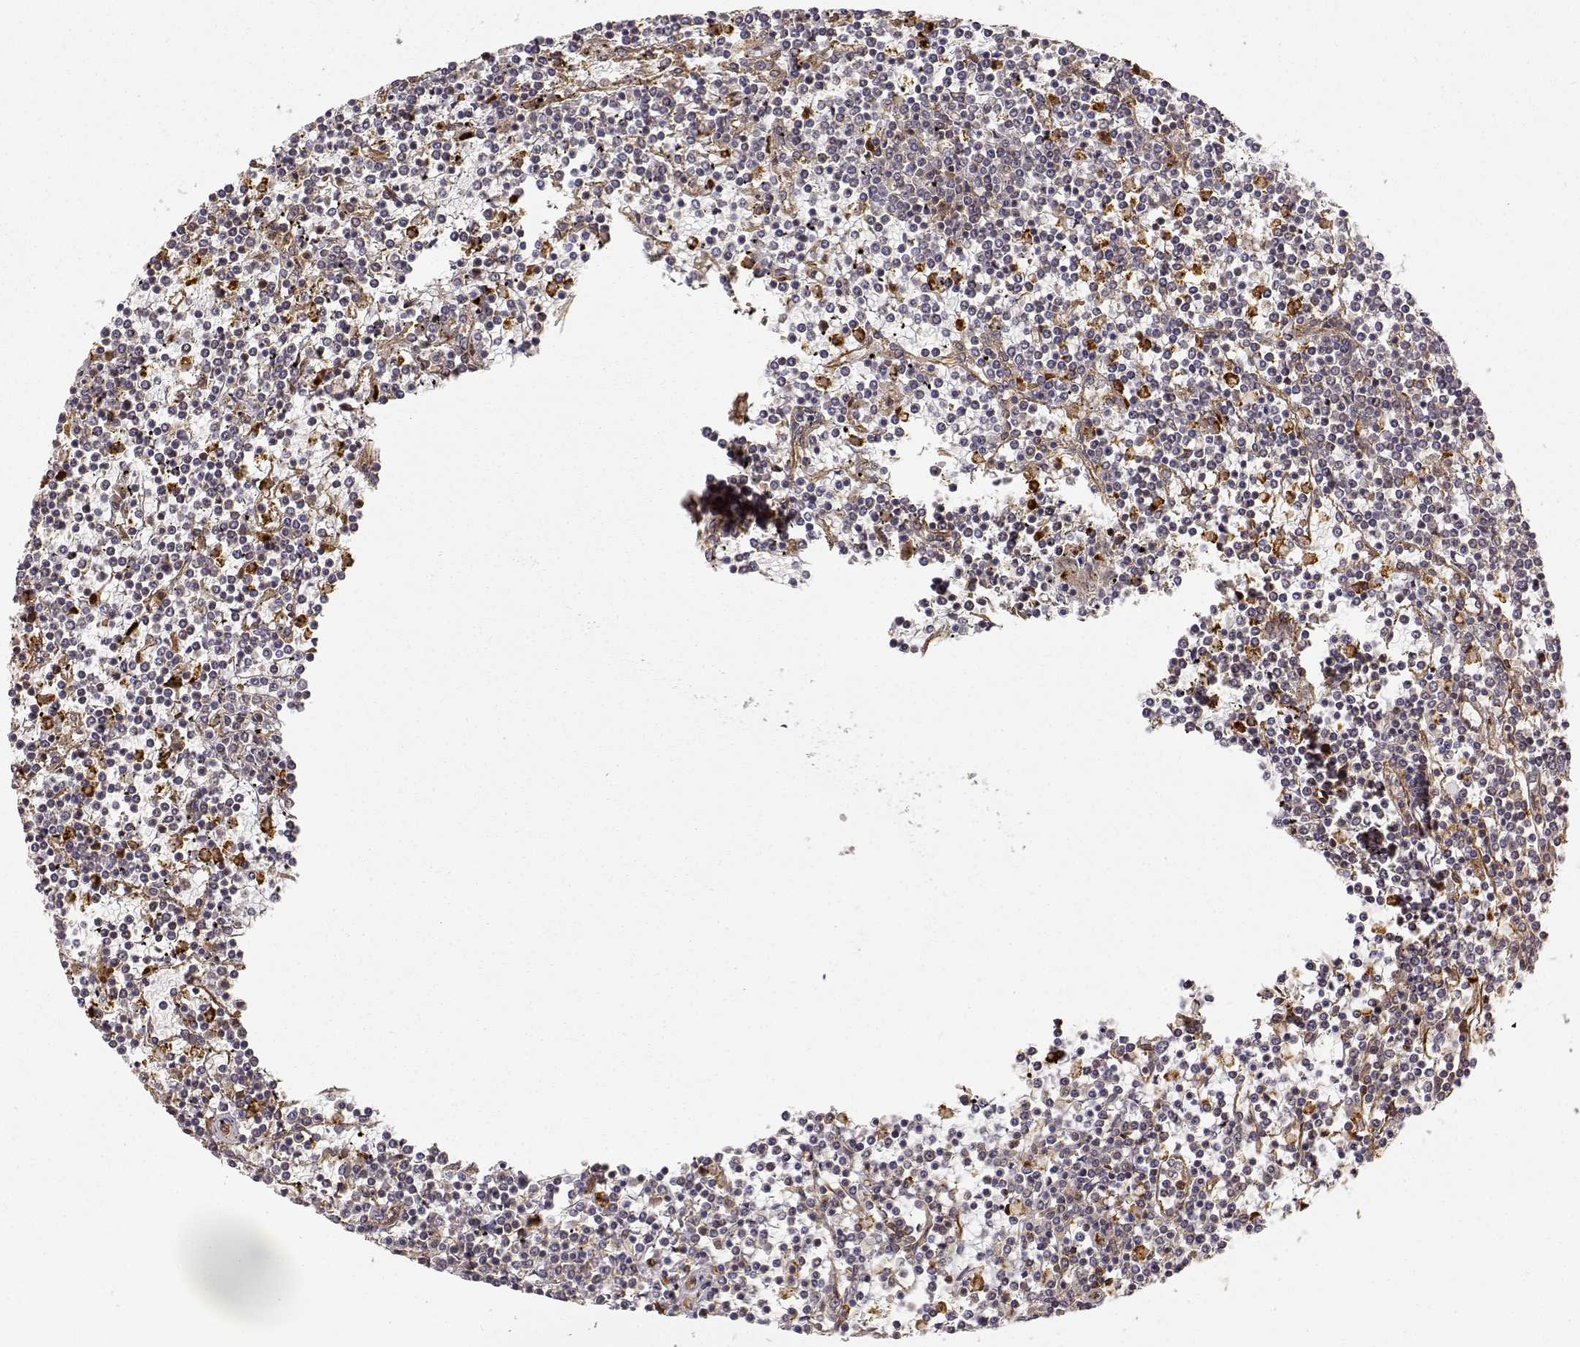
{"staining": {"intensity": "negative", "quantity": "none", "location": "none"}, "tissue": "lymphoma", "cell_type": "Tumor cells", "image_type": "cancer", "snomed": [{"axis": "morphology", "description": "Malignant lymphoma, non-Hodgkin's type, Low grade"}, {"axis": "topography", "description": "Spleen"}], "caption": "The histopathology image exhibits no staining of tumor cells in lymphoma.", "gene": "CDK5RAP2", "patient": {"sex": "female", "age": 19}}